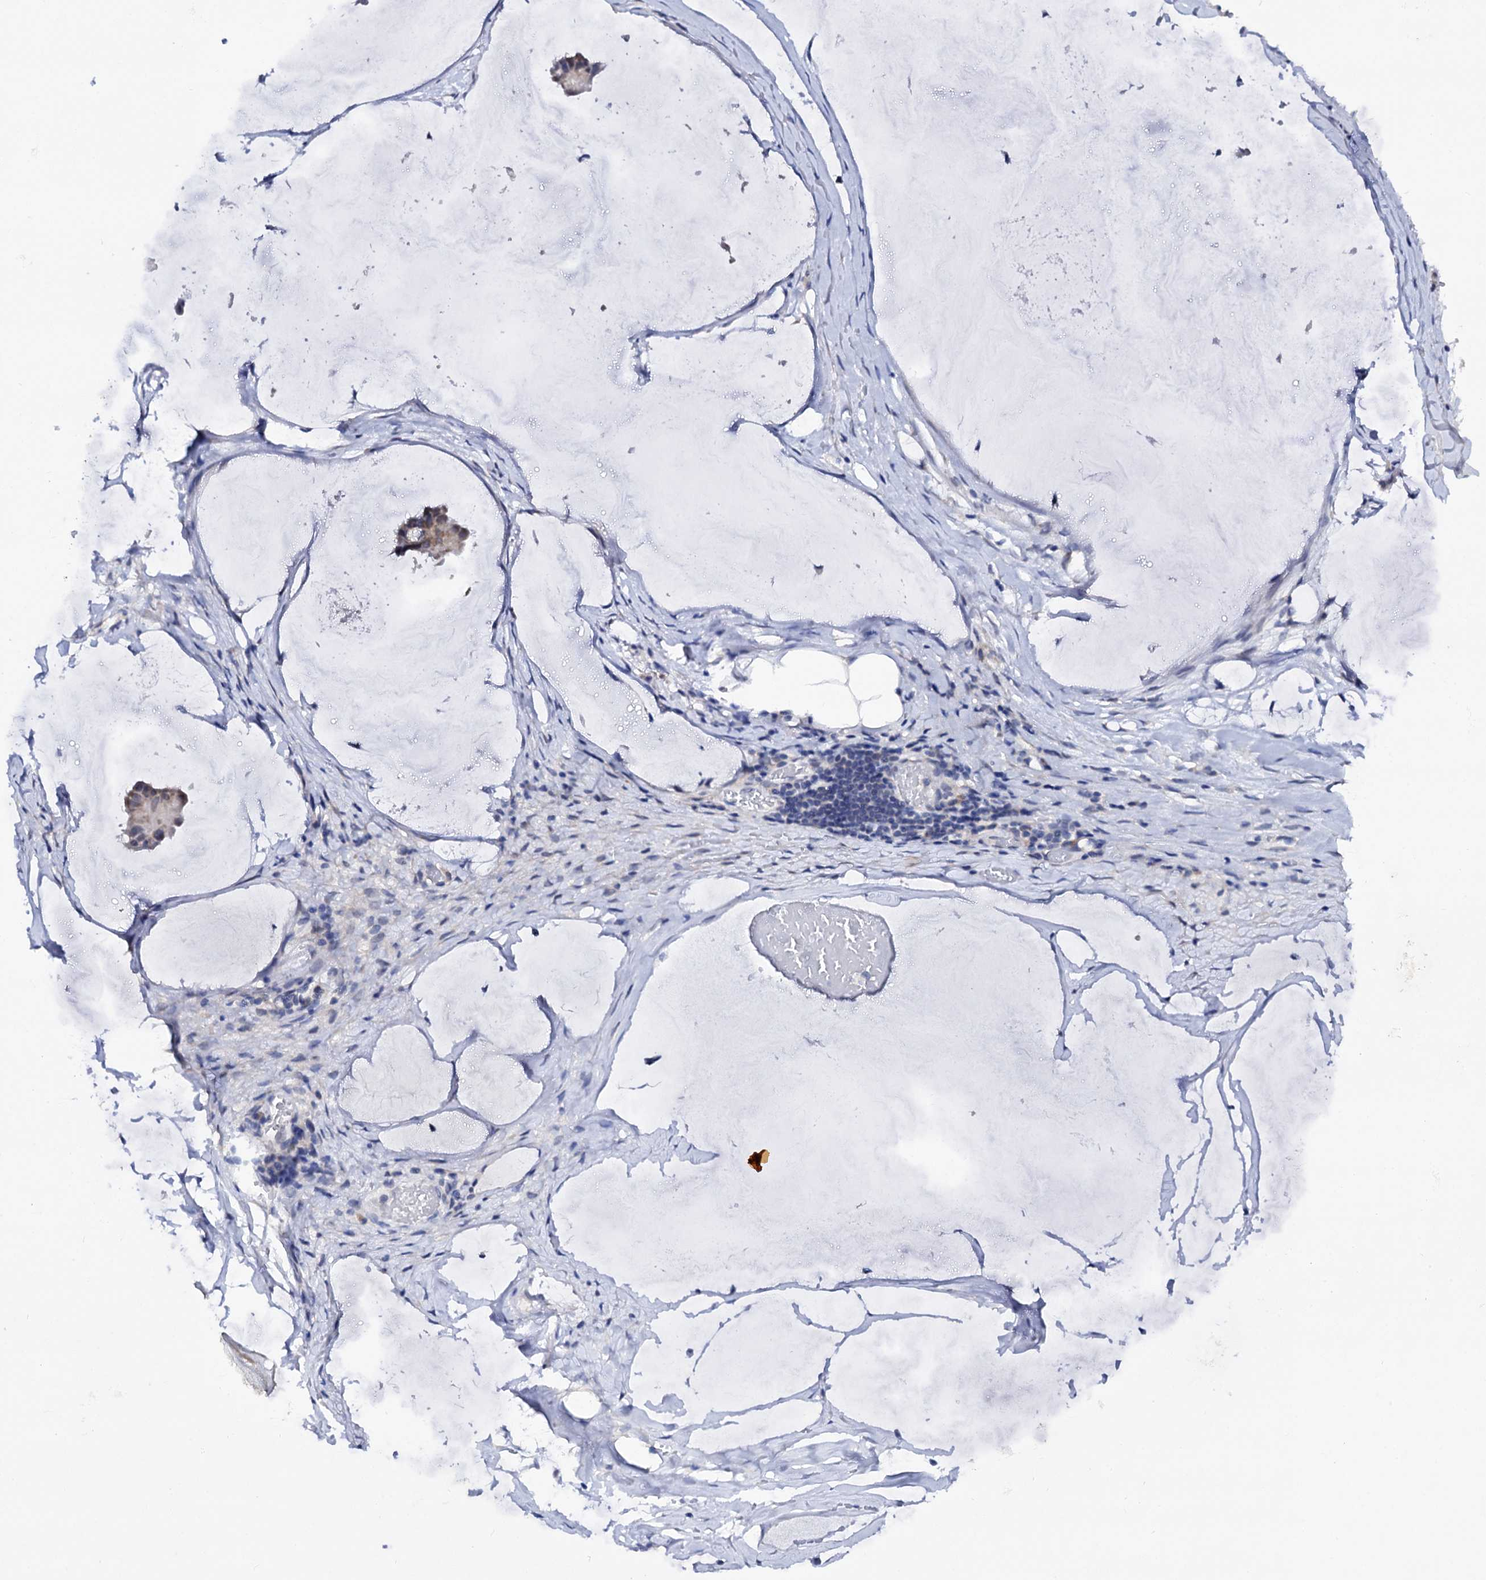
{"staining": {"intensity": "weak", "quantity": "<25%", "location": "cytoplasmic/membranous"}, "tissue": "ovarian cancer", "cell_type": "Tumor cells", "image_type": "cancer", "snomed": [{"axis": "morphology", "description": "Cystadenocarcinoma, mucinous, NOS"}, {"axis": "topography", "description": "Ovary"}], "caption": "The image exhibits no staining of tumor cells in ovarian cancer (mucinous cystadenocarcinoma).", "gene": "CAPRIN2", "patient": {"sex": "female", "age": 73}}